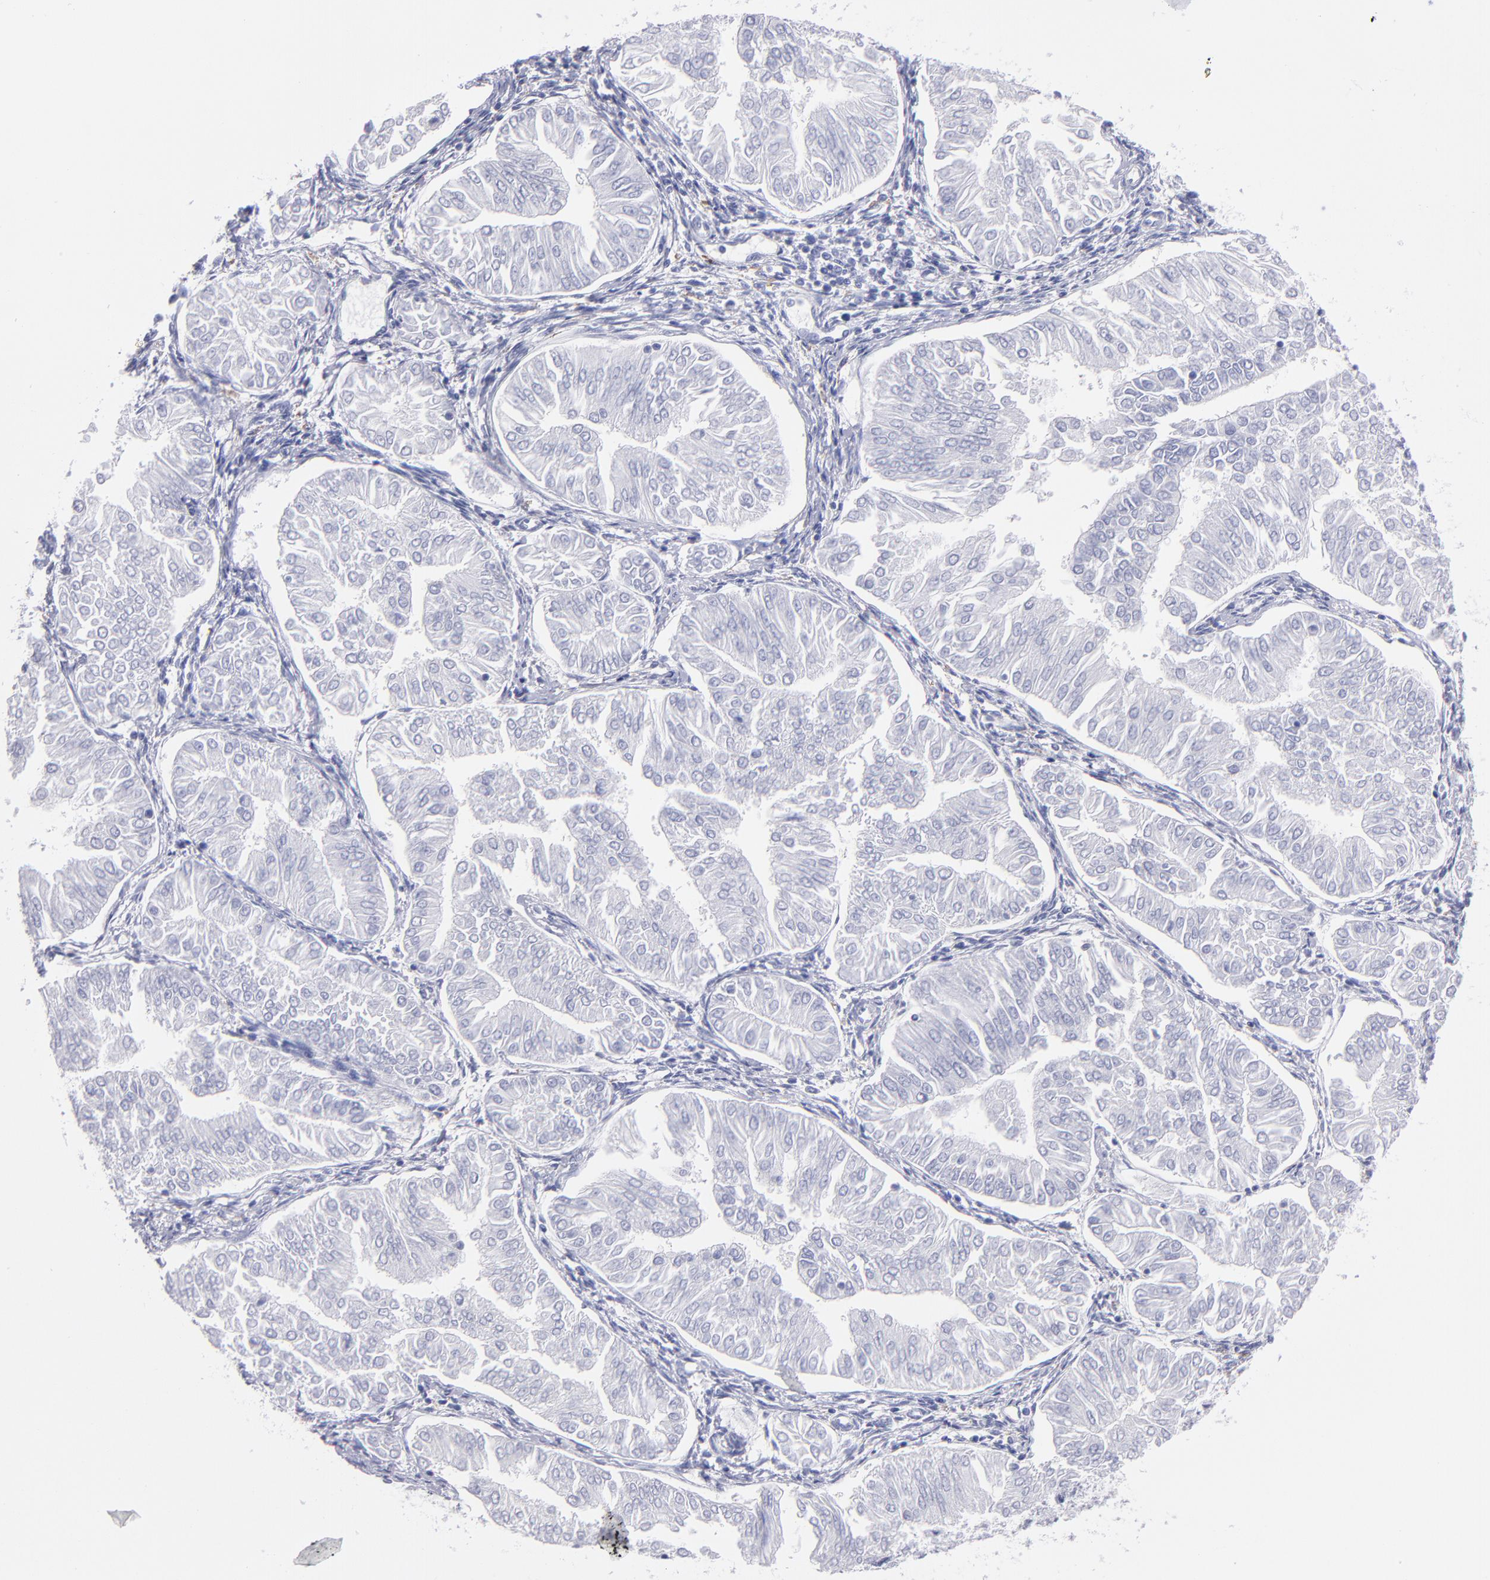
{"staining": {"intensity": "negative", "quantity": "none", "location": "none"}, "tissue": "endometrial cancer", "cell_type": "Tumor cells", "image_type": "cancer", "snomed": [{"axis": "morphology", "description": "Adenocarcinoma, NOS"}, {"axis": "topography", "description": "Endometrium"}], "caption": "Human endometrial cancer (adenocarcinoma) stained for a protein using IHC displays no staining in tumor cells.", "gene": "MB", "patient": {"sex": "female", "age": 53}}